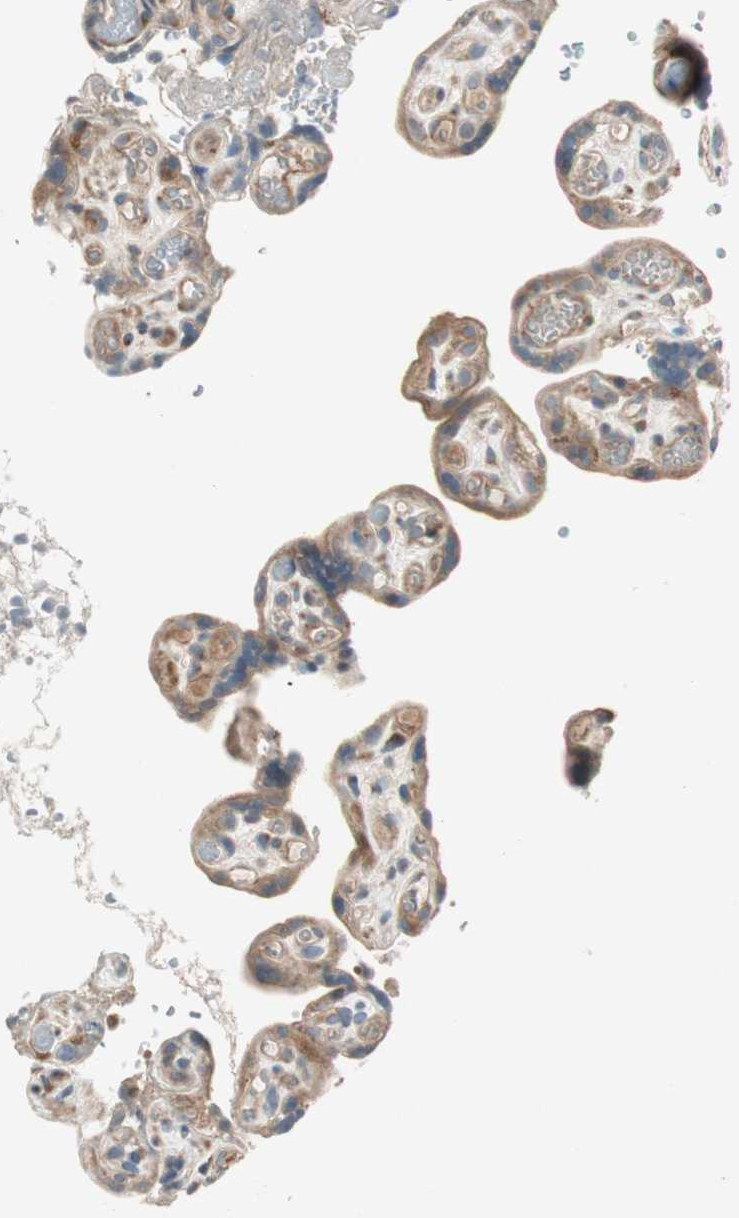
{"staining": {"intensity": "moderate", "quantity": ">75%", "location": "cytoplasmic/membranous"}, "tissue": "placenta", "cell_type": "Decidual cells", "image_type": "normal", "snomed": [{"axis": "morphology", "description": "Normal tissue, NOS"}, {"axis": "topography", "description": "Placenta"}], "caption": "IHC micrograph of unremarkable placenta stained for a protein (brown), which shows medium levels of moderate cytoplasmic/membranous staining in about >75% of decidual cells.", "gene": "APOO", "patient": {"sex": "female", "age": 30}}